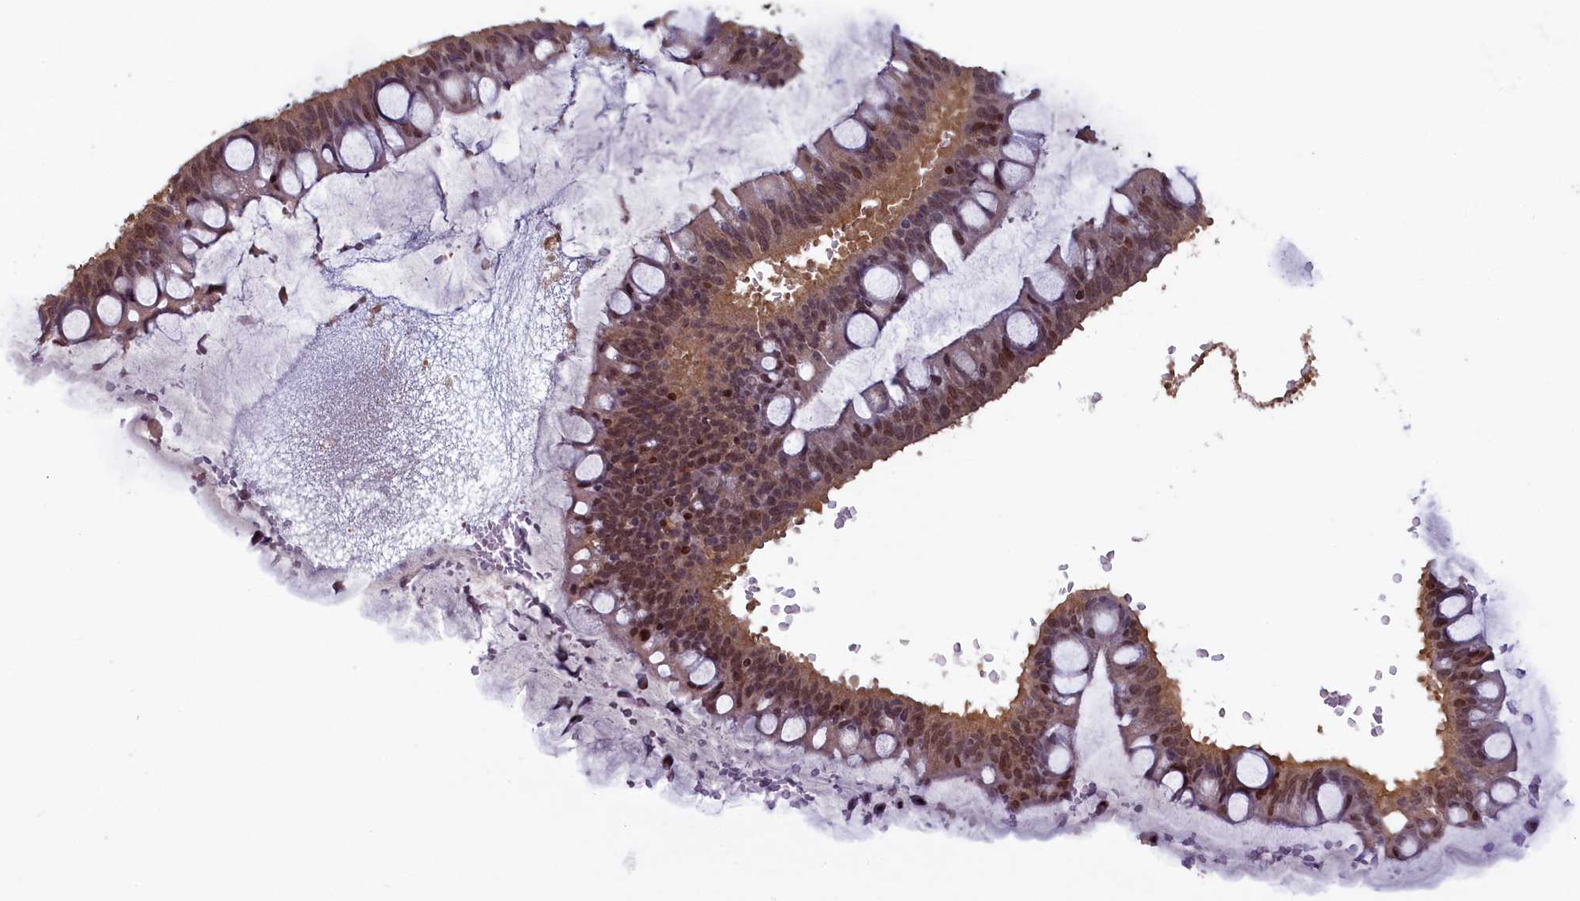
{"staining": {"intensity": "moderate", "quantity": ">75%", "location": "cytoplasmic/membranous,nuclear"}, "tissue": "ovarian cancer", "cell_type": "Tumor cells", "image_type": "cancer", "snomed": [{"axis": "morphology", "description": "Cystadenocarcinoma, mucinous, NOS"}, {"axis": "topography", "description": "Ovary"}], "caption": "High-power microscopy captured an immunohistochemistry micrograph of ovarian mucinous cystadenocarcinoma, revealing moderate cytoplasmic/membranous and nuclear positivity in approximately >75% of tumor cells.", "gene": "NUBP1", "patient": {"sex": "female", "age": 73}}